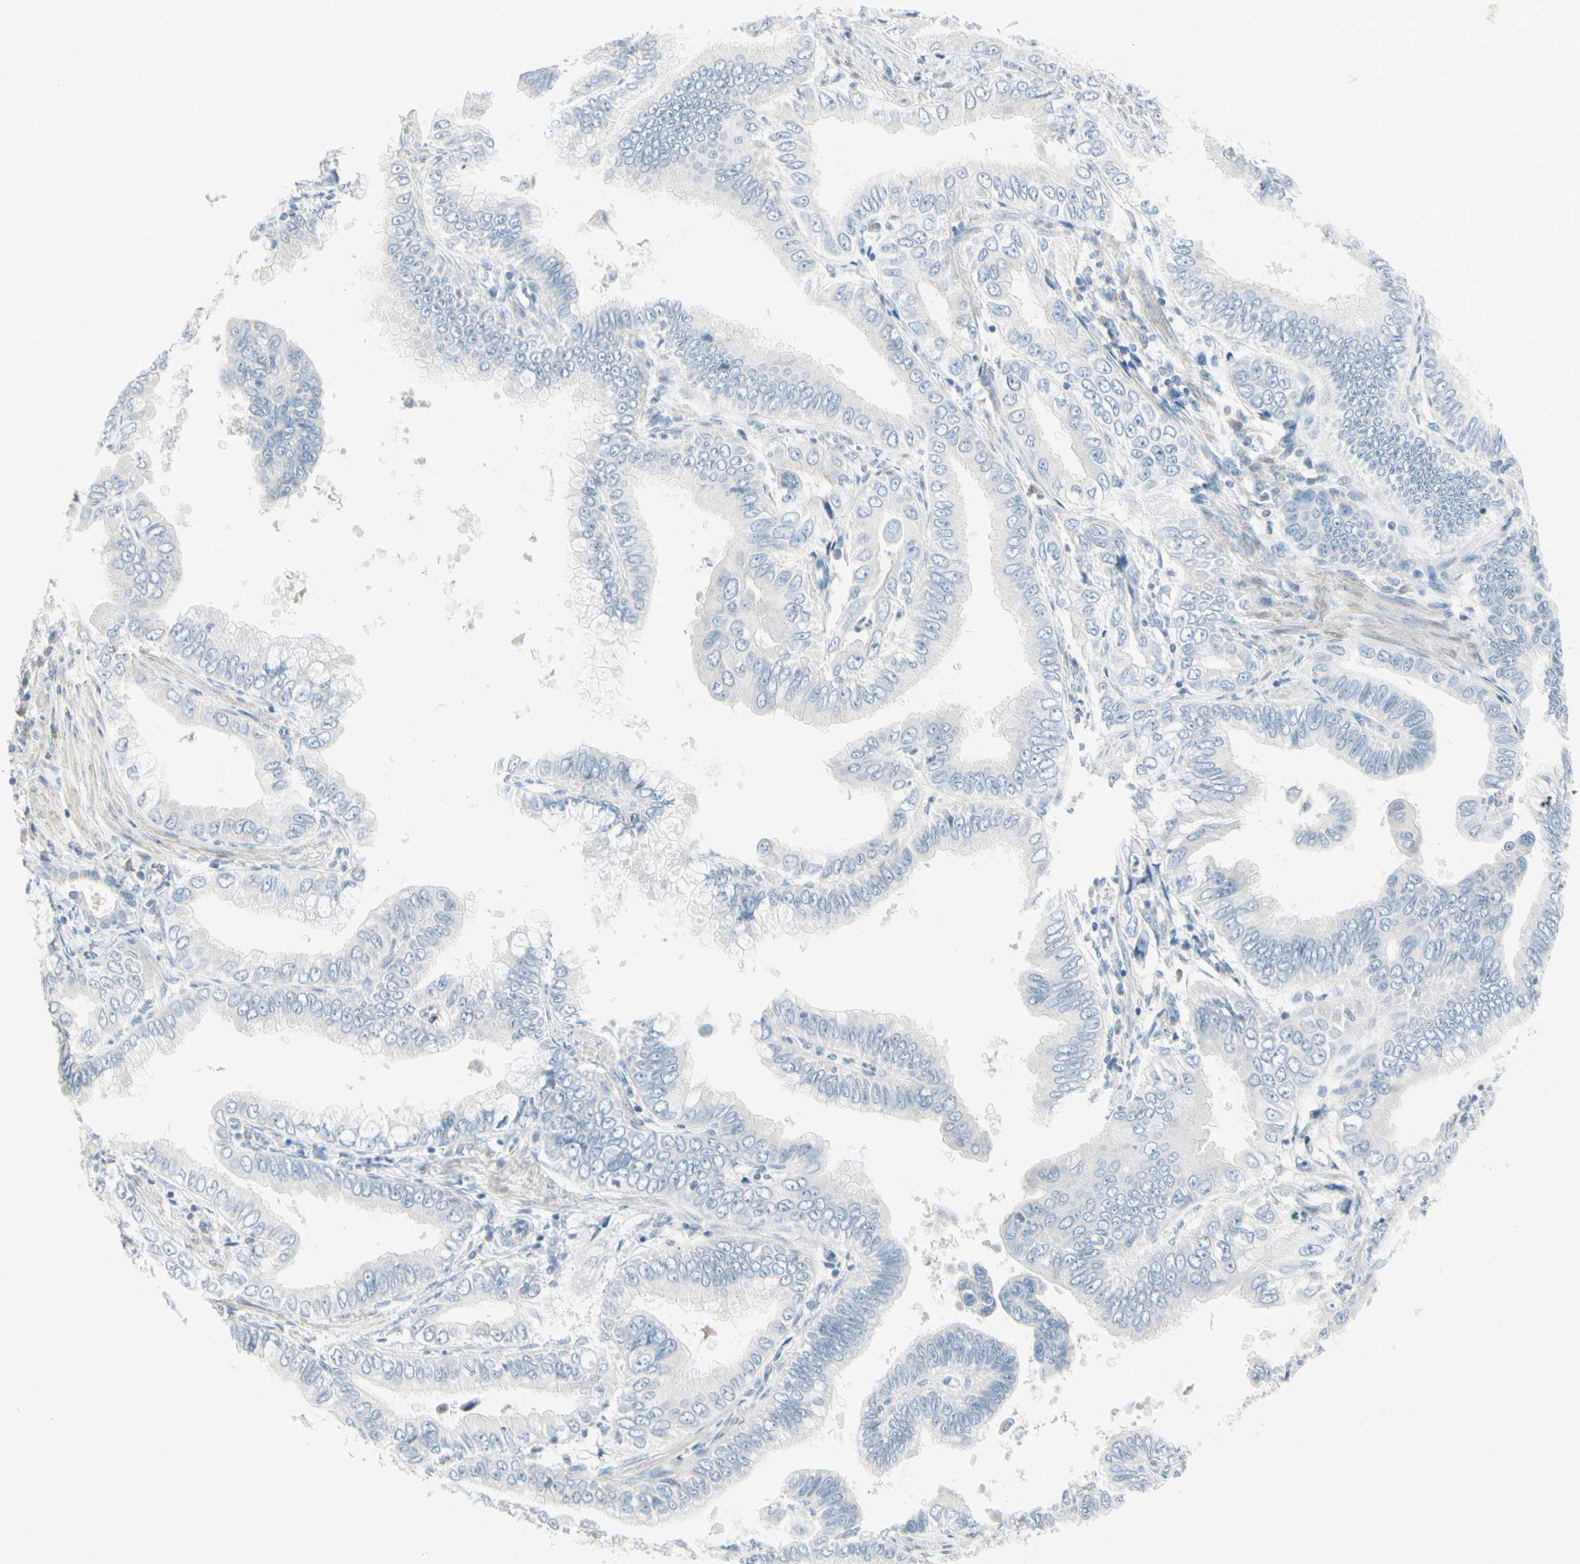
{"staining": {"intensity": "negative", "quantity": "none", "location": "none"}, "tissue": "pancreatic cancer", "cell_type": "Tumor cells", "image_type": "cancer", "snomed": [{"axis": "morphology", "description": "Normal tissue, NOS"}, {"axis": "topography", "description": "Lymph node"}], "caption": "Immunohistochemistry (IHC) of pancreatic cancer reveals no expression in tumor cells.", "gene": "CYP2E1", "patient": {"sex": "male", "age": 50}}